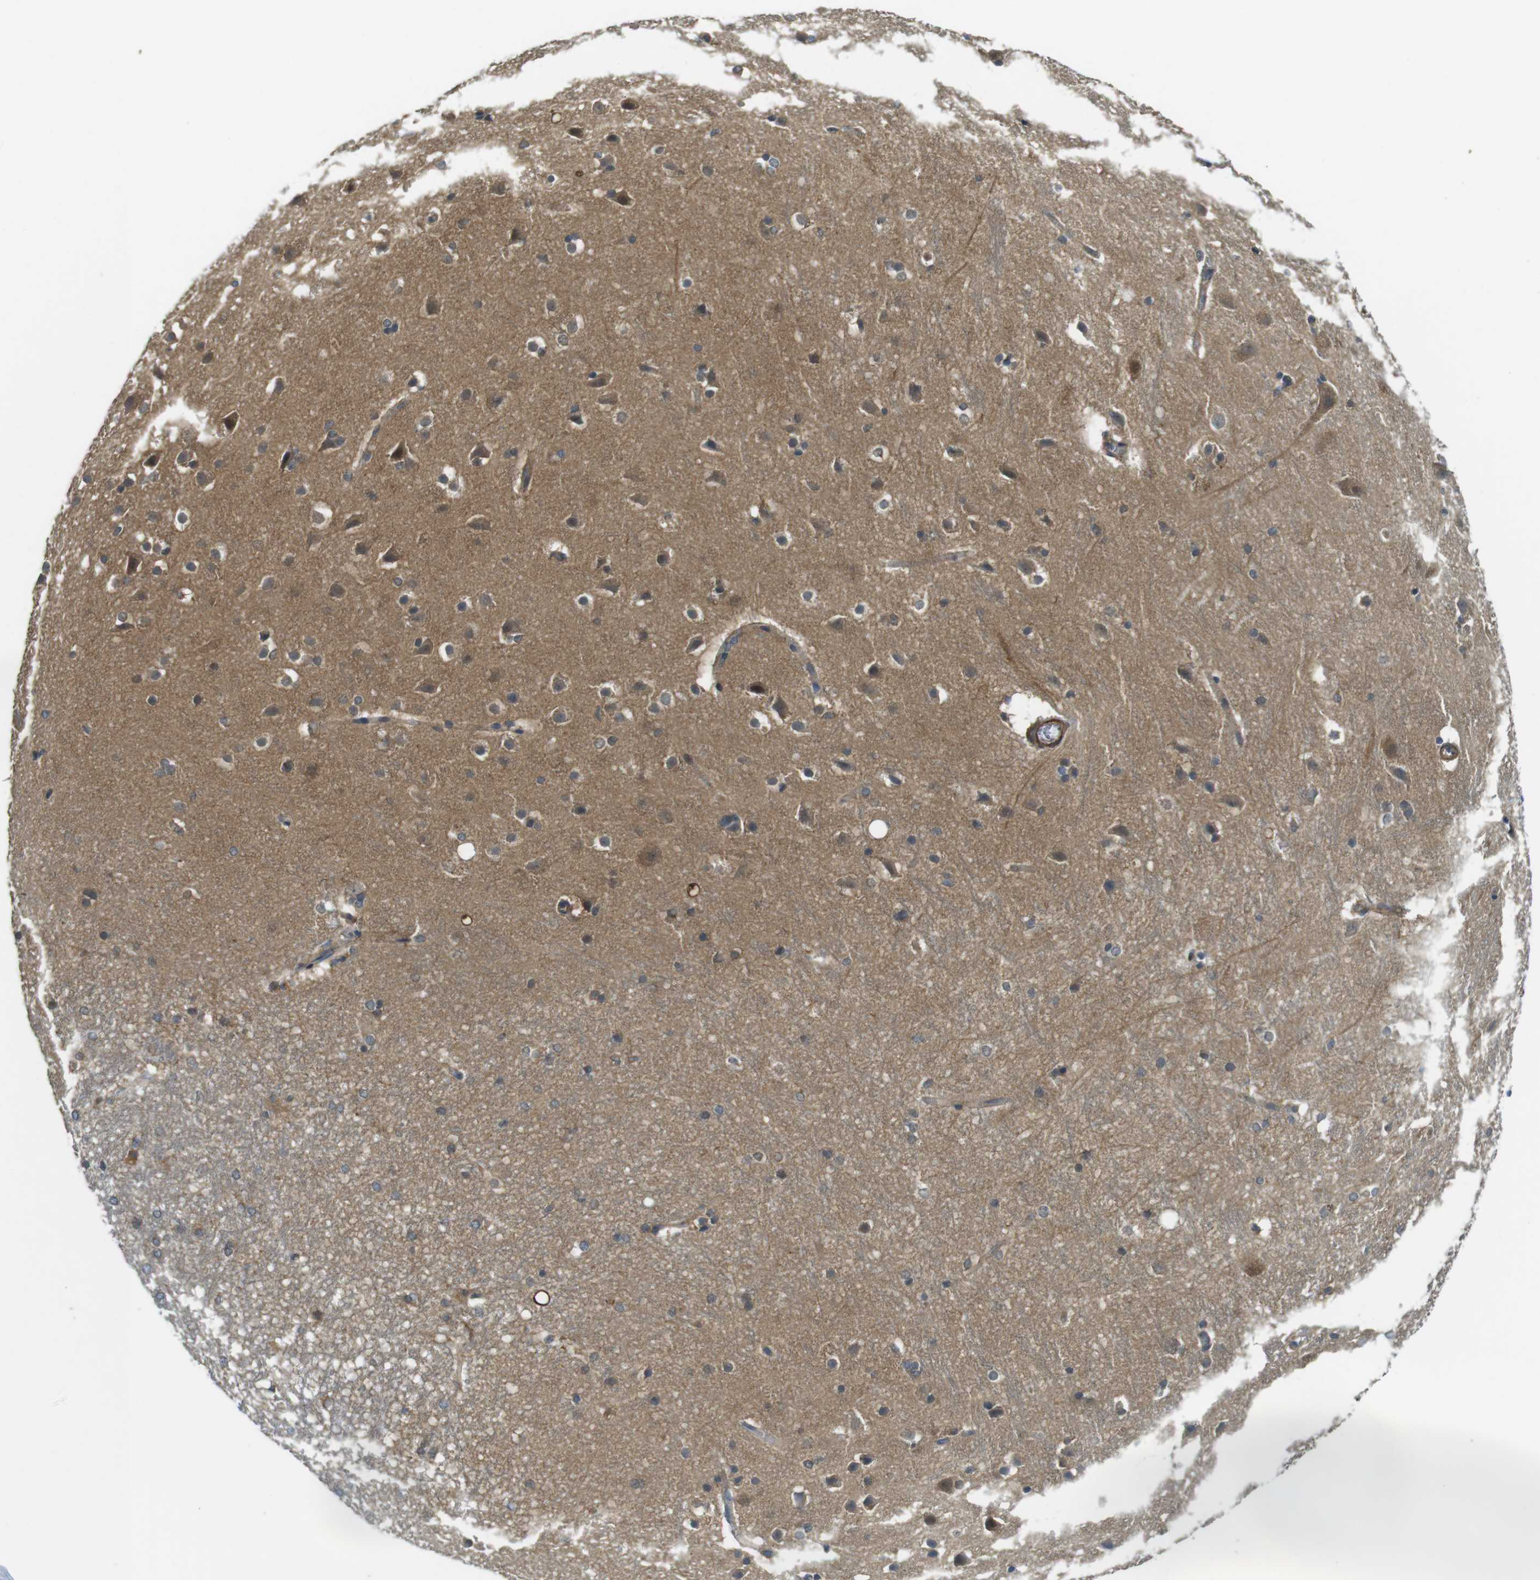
{"staining": {"intensity": "weak", "quantity": "25%-75%", "location": "cytoplasmic/membranous"}, "tissue": "hippocampus", "cell_type": "Glial cells", "image_type": "normal", "snomed": [{"axis": "morphology", "description": "Normal tissue, NOS"}, {"axis": "topography", "description": "Hippocampus"}], "caption": "Immunohistochemistry histopathology image of benign hippocampus: hippocampus stained using IHC reveals low levels of weak protein expression localized specifically in the cytoplasmic/membranous of glial cells, appearing as a cytoplasmic/membranous brown color.", "gene": "LRRC3B", "patient": {"sex": "female", "age": 19}}